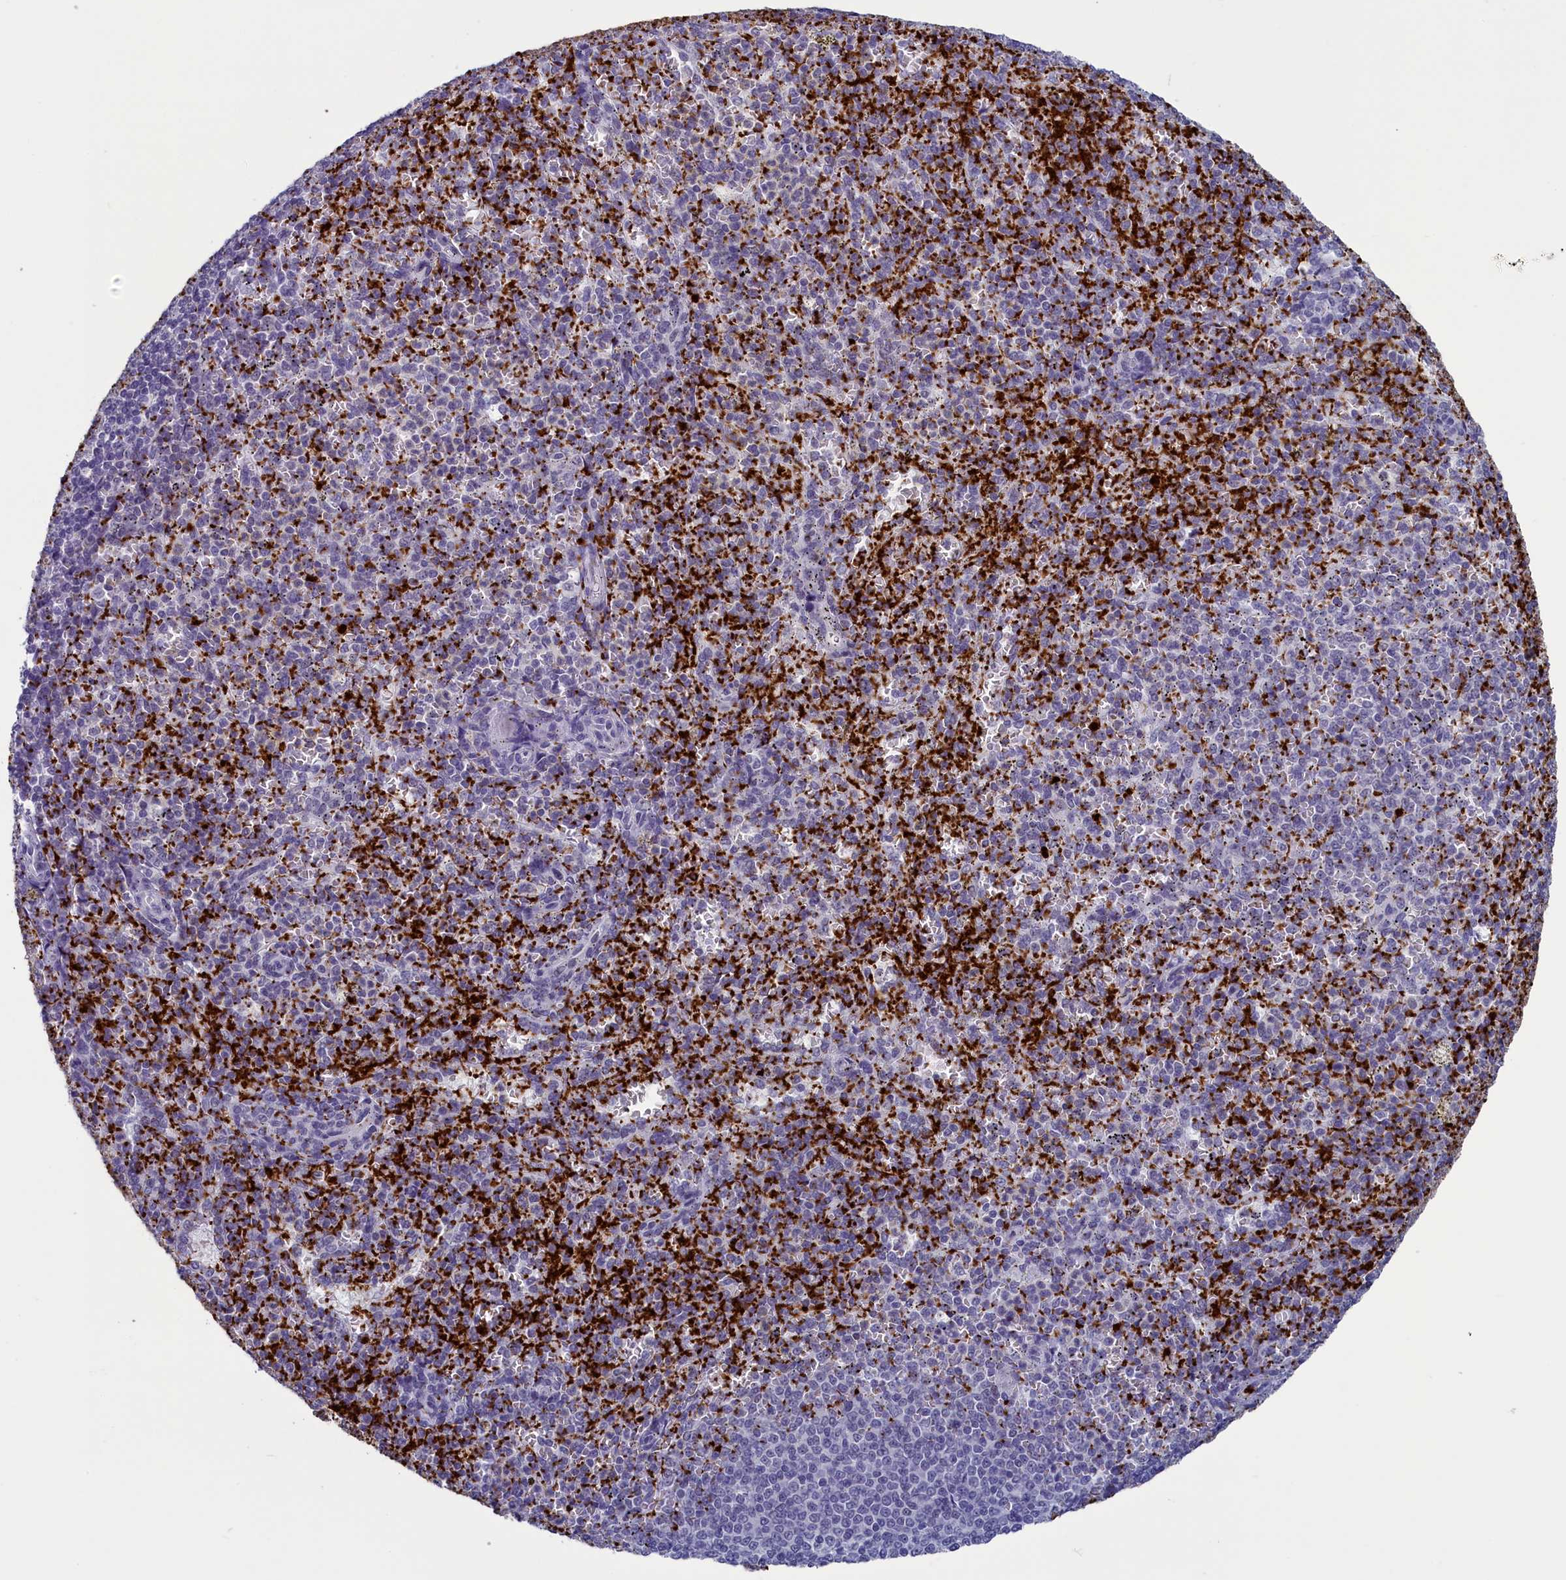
{"staining": {"intensity": "strong", "quantity": "25%-75%", "location": "cytoplasmic/membranous"}, "tissue": "spleen", "cell_type": "Cells in red pulp", "image_type": "normal", "snomed": [{"axis": "morphology", "description": "Normal tissue, NOS"}, {"axis": "topography", "description": "Spleen"}], "caption": "Immunohistochemical staining of normal spleen displays strong cytoplasmic/membranous protein positivity in about 25%-75% of cells in red pulp. (IHC, brightfield microscopy, high magnification).", "gene": "AIFM2", "patient": {"sex": "female", "age": 21}}